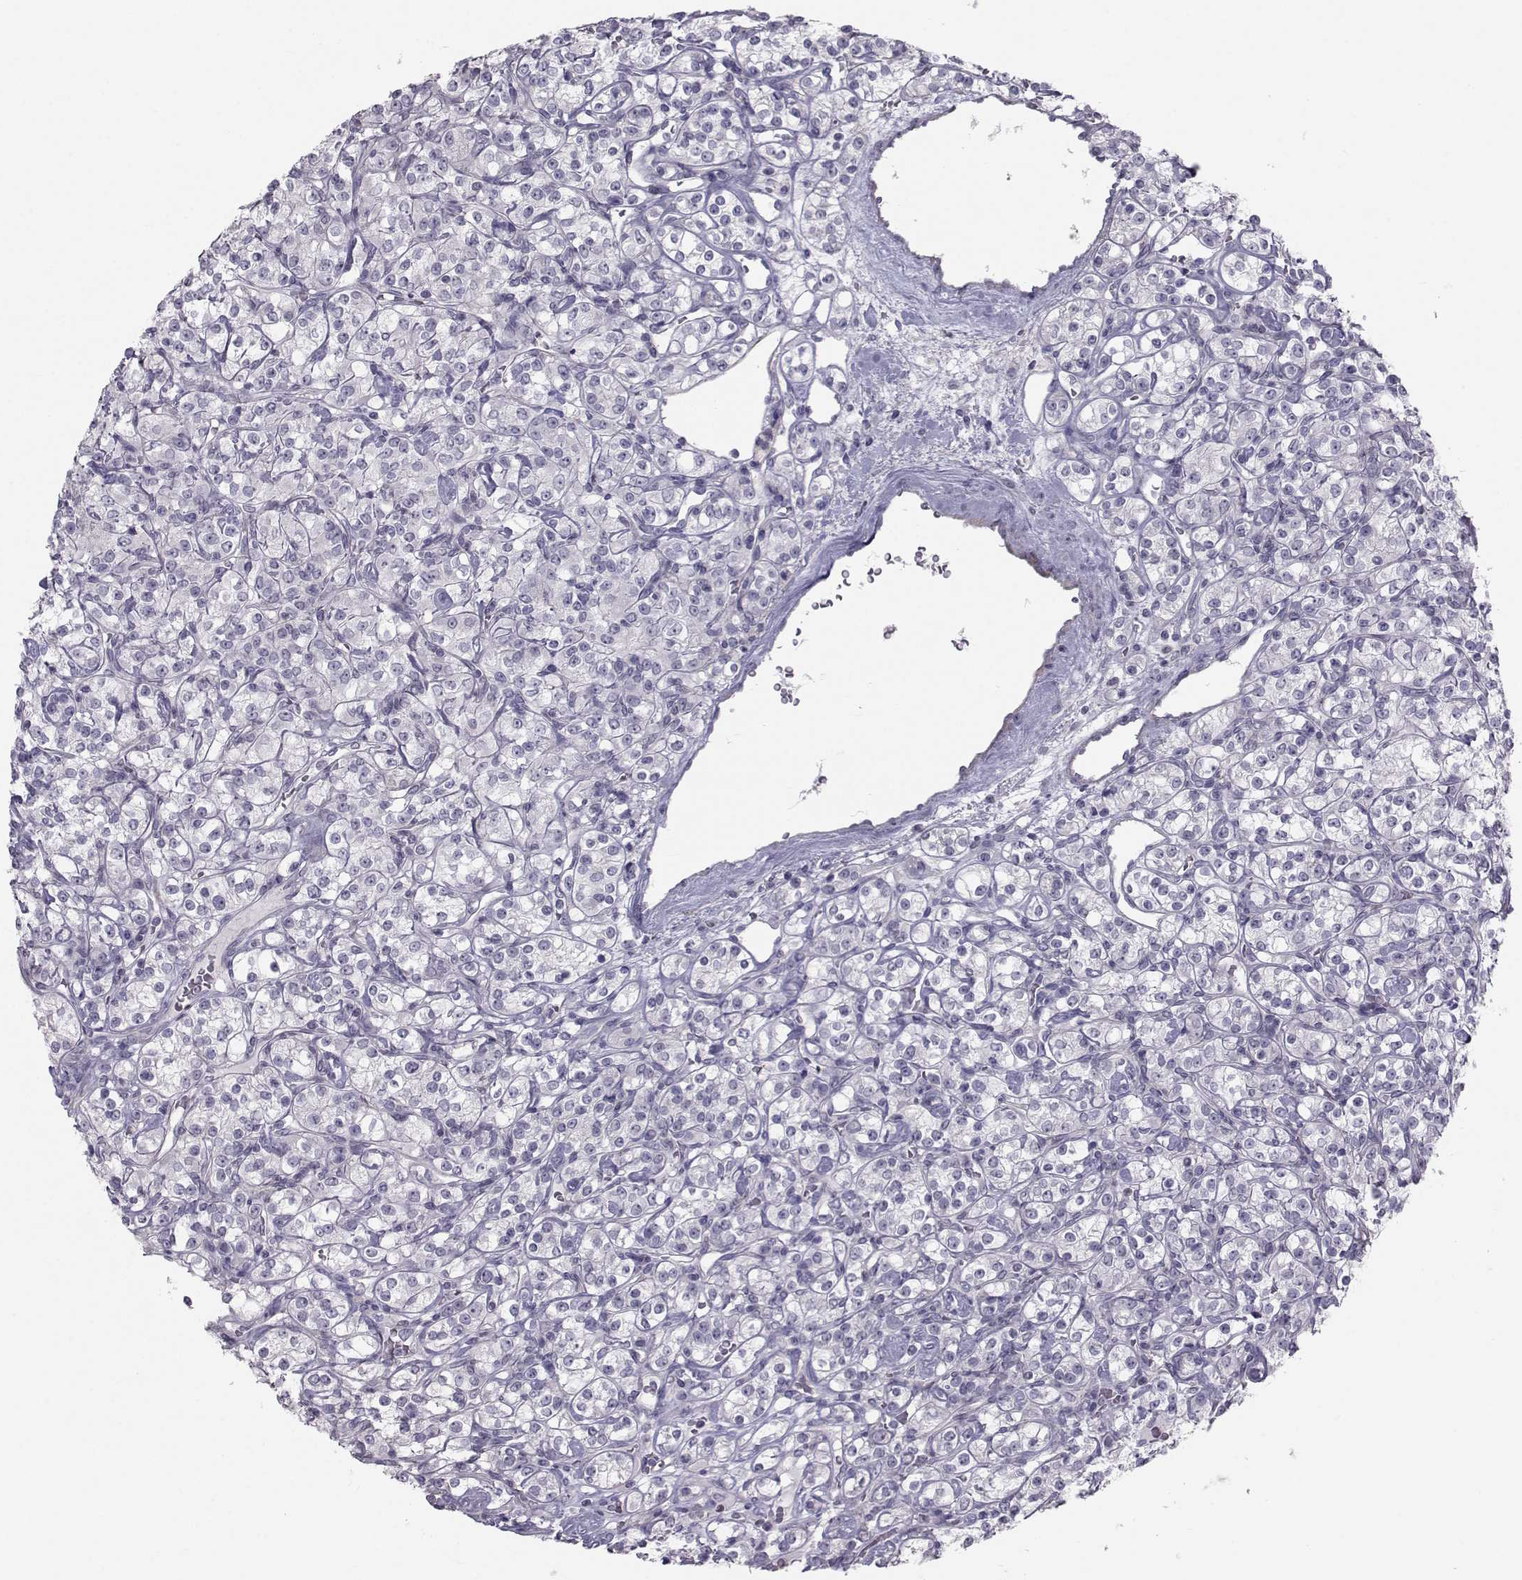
{"staining": {"intensity": "negative", "quantity": "none", "location": "none"}, "tissue": "renal cancer", "cell_type": "Tumor cells", "image_type": "cancer", "snomed": [{"axis": "morphology", "description": "Adenocarcinoma, NOS"}, {"axis": "topography", "description": "Kidney"}], "caption": "Renal adenocarcinoma was stained to show a protein in brown. There is no significant positivity in tumor cells.", "gene": "GARIN3", "patient": {"sex": "male", "age": 77}}